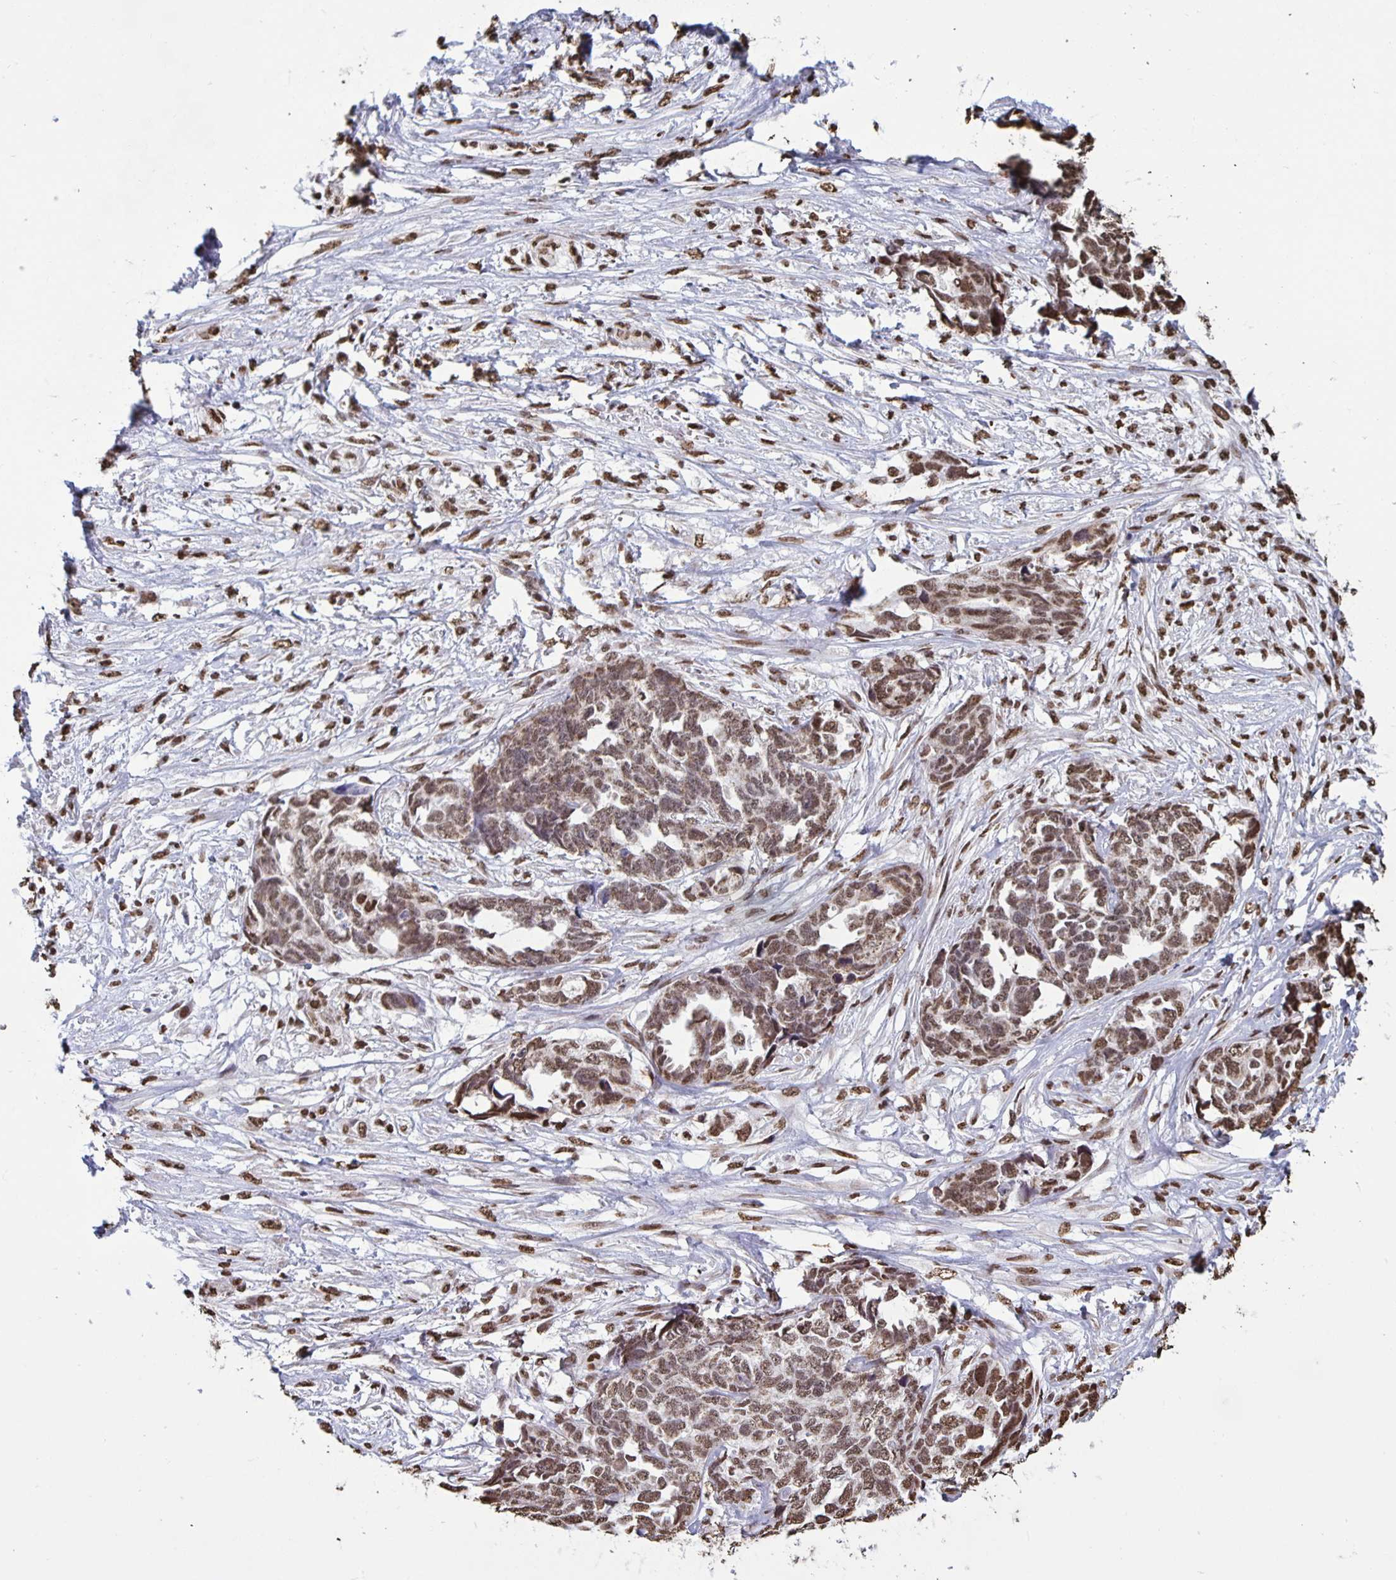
{"staining": {"intensity": "moderate", "quantity": ">75%", "location": "nuclear"}, "tissue": "ovarian cancer", "cell_type": "Tumor cells", "image_type": "cancer", "snomed": [{"axis": "morphology", "description": "Cystadenocarcinoma, serous, NOS"}, {"axis": "topography", "description": "Ovary"}], "caption": "The micrograph exhibits immunohistochemical staining of ovarian serous cystadenocarcinoma. There is moderate nuclear expression is present in approximately >75% of tumor cells.", "gene": "DUT", "patient": {"sex": "female", "age": 69}}